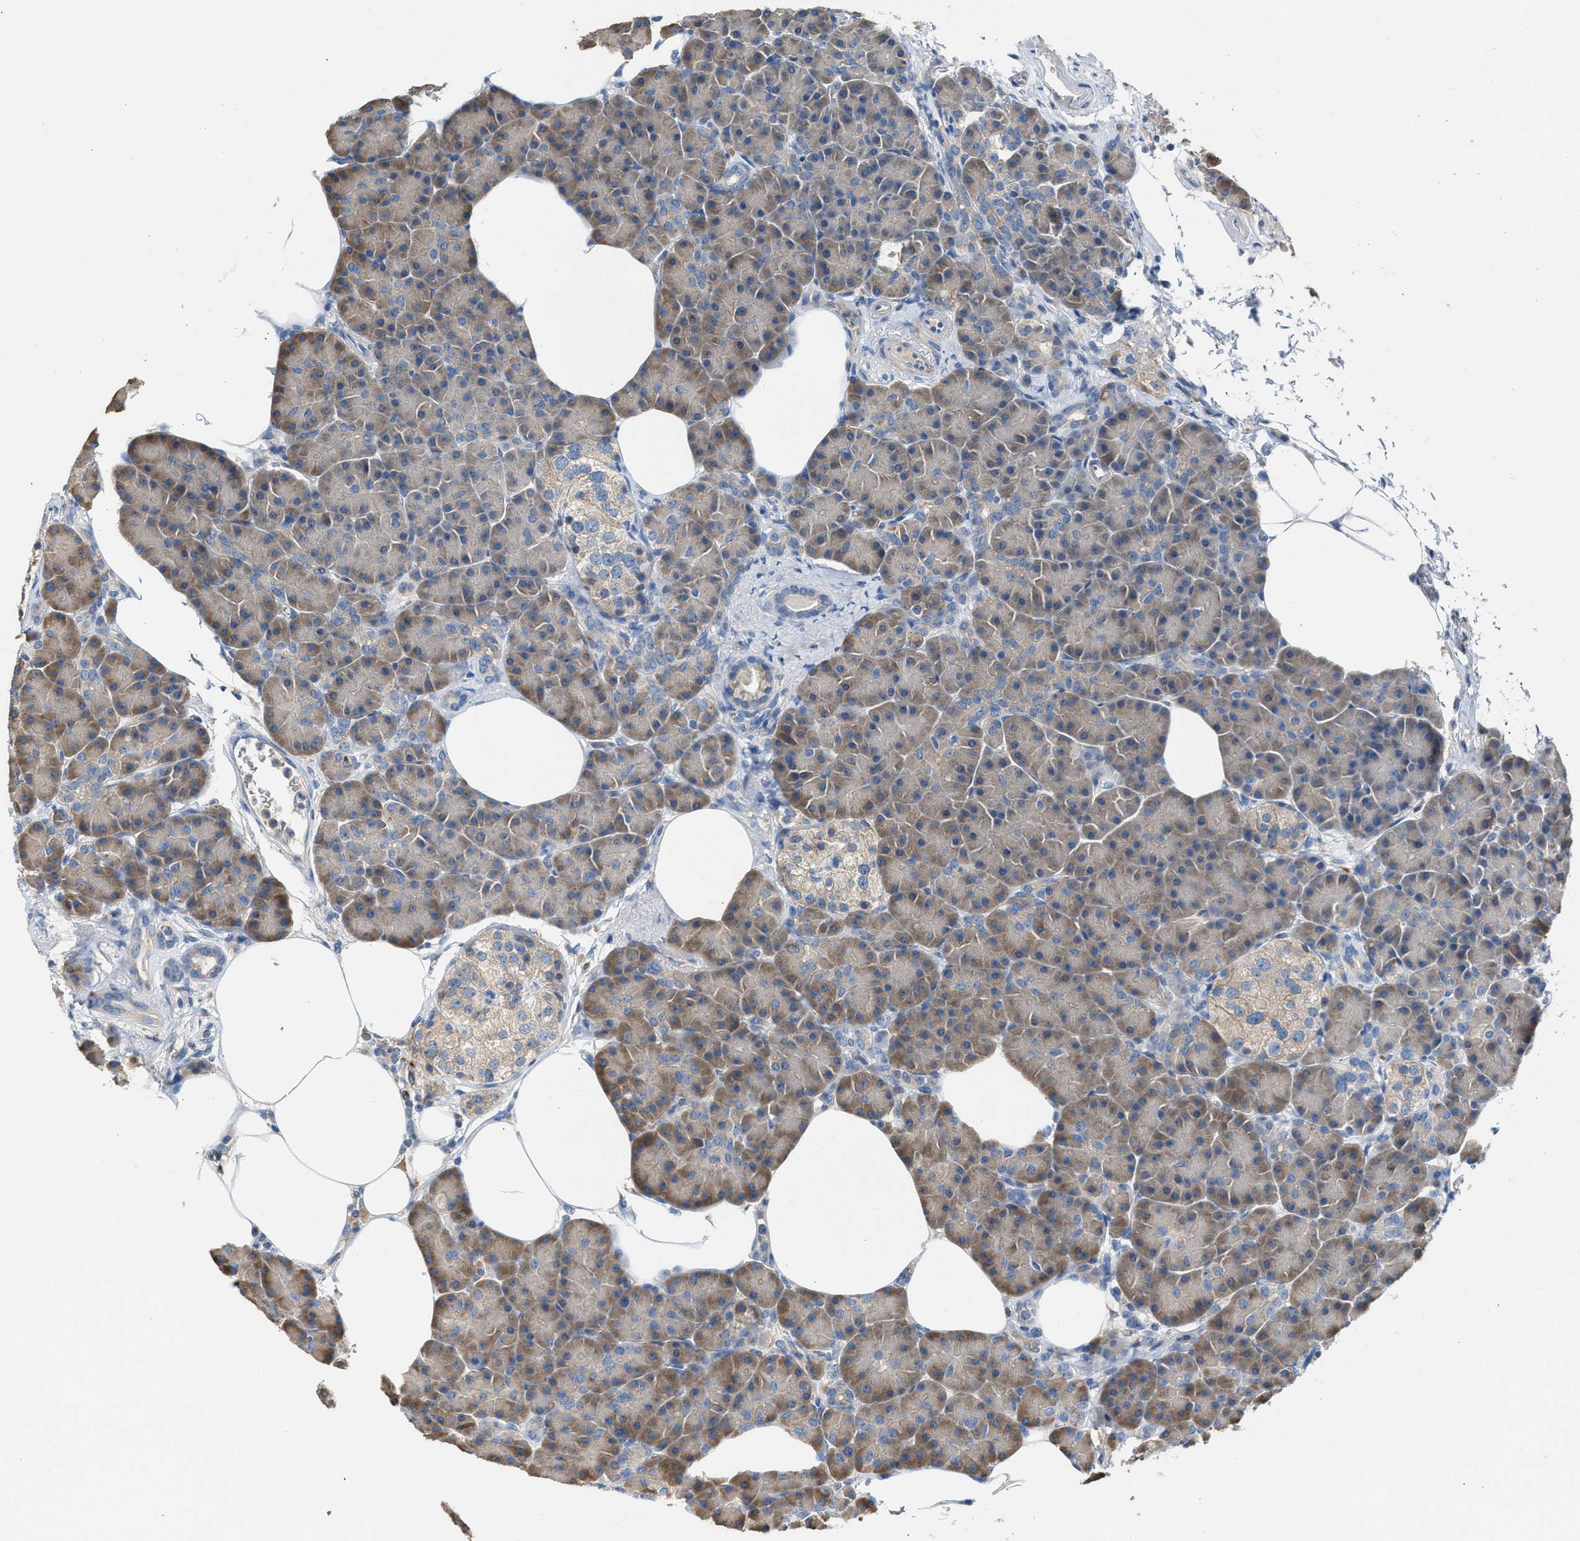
{"staining": {"intensity": "weak", "quantity": "25%-75%", "location": "cytoplasmic/membranous"}, "tissue": "pancreas", "cell_type": "Exocrine glandular cells", "image_type": "normal", "snomed": [{"axis": "morphology", "description": "Normal tissue, NOS"}, {"axis": "topography", "description": "Pancreas"}], "caption": "Exocrine glandular cells exhibit low levels of weak cytoplasmic/membranous expression in approximately 25%-75% of cells in unremarkable human pancreas.", "gene": "AOAH", "patient": {"sex": "female", "age": 70}}